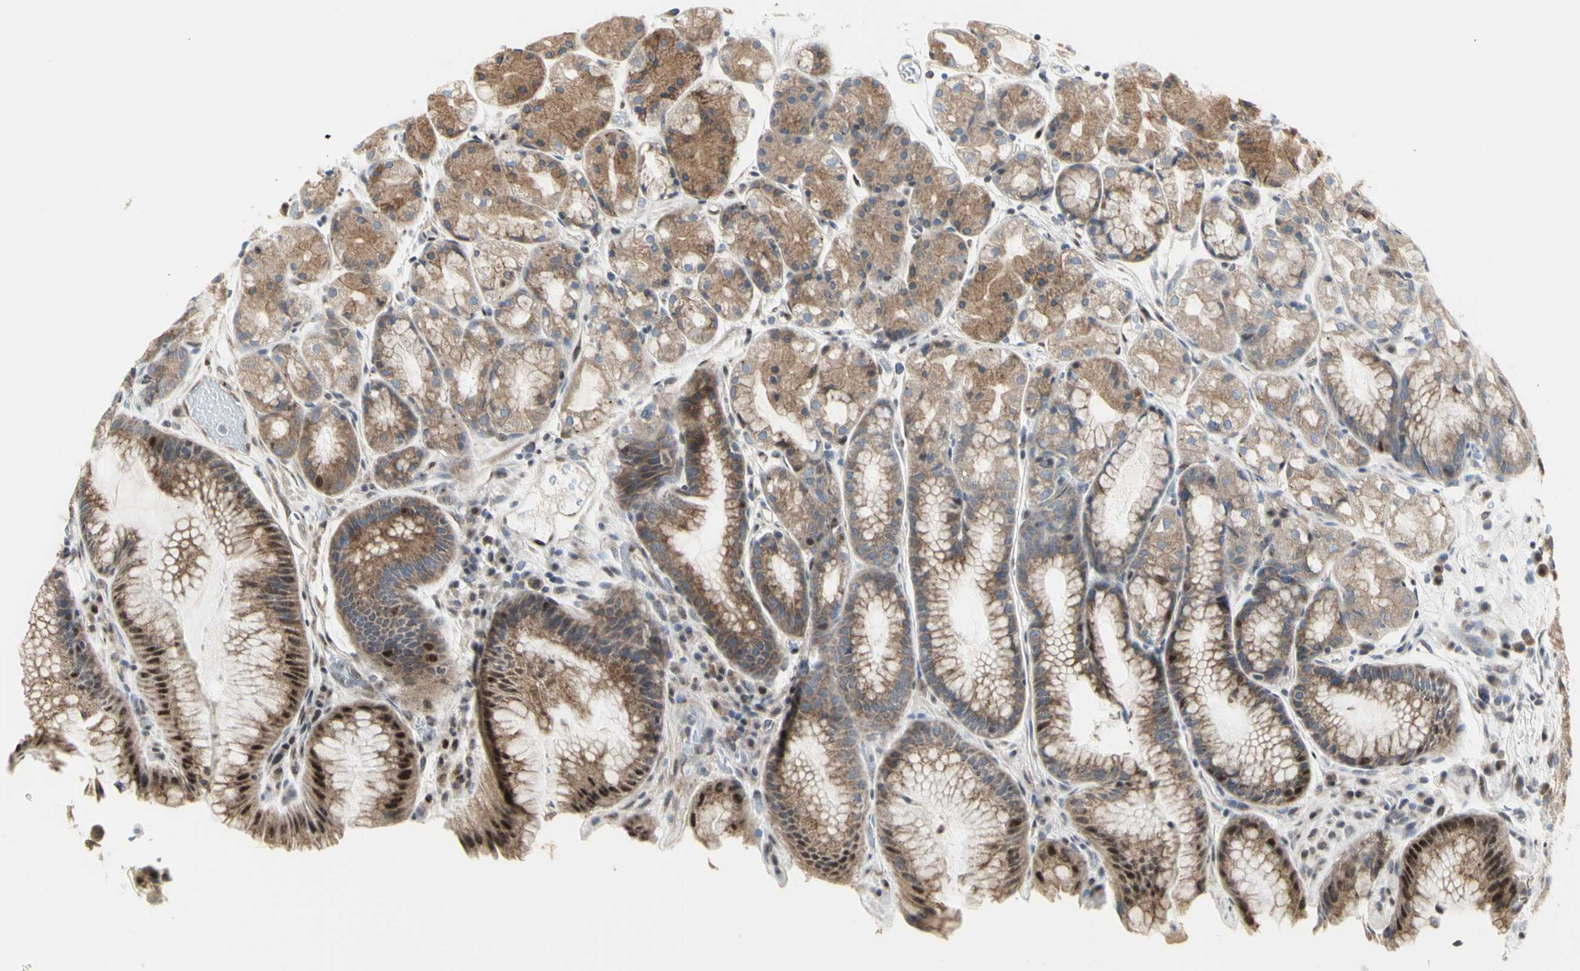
{"staining": {"intensity": "strong", "quantity": "<25%", "location": "cytoplasmic/membranous,nuclear"}, "tissue": "stomach", "cell_type": "Glandular cells", "image_type": "normal", "snomed": [{"axis": "morphology", "description": "Normal tissue, NOS"}, {"axis": "topography", "description": "Stomach, upper"}], "caption": "Brown immunohistochemical staining in benign stomach shows strong cytoplasmic/membranous,nuclear positivity in approximately <25% of glandular cells. Immunohistochemistry (ihc) stains the protein of interest in brown and the nuclei are stained blue.", "gene": "DHRS7B", "patient": {"sex": "male", "age": 72}}